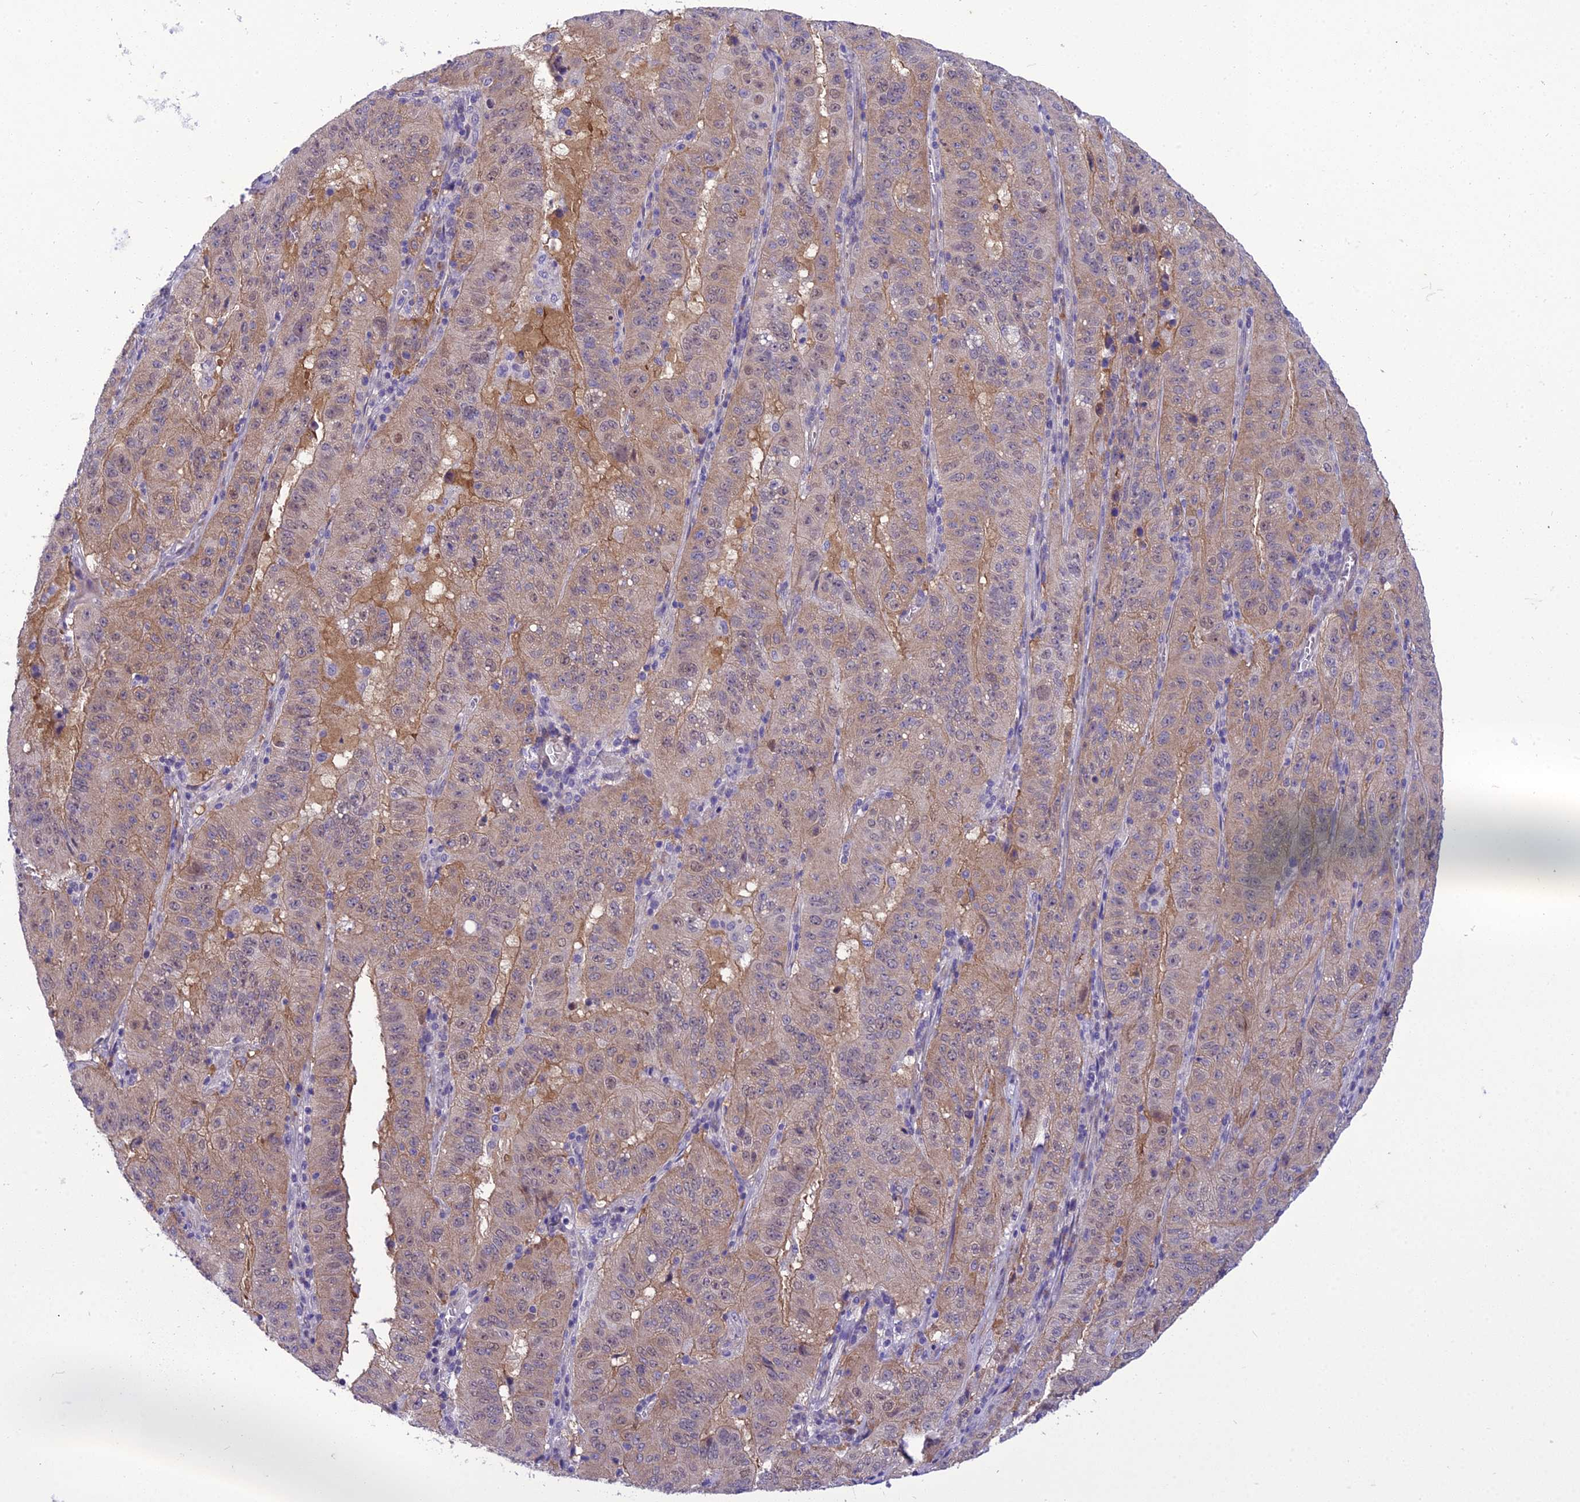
{"staining": {"intensity": "weak", "quantity": "<25%", "location": "cytoplasmic/membranous,nuclear"}, "tissue": "pancreatic cancer", "cell_type": "Tumor cells", "image_type": "cancer", "snomed": [{"axis": "morphology", "description": "Adenocarcinoma, NOS"}, {"axis": "topography", "description": "Pancreas"}], "caption": "IHC micrograph of neoplastic tissue: human adenocarcinoma (pancreatic) stained with DAB (3,3'-diaminobenzidine) demonstrates no significant protein expression in tumor cells.", "gene": "GAB4", "patient": {"sex": "male", "age": 63}}